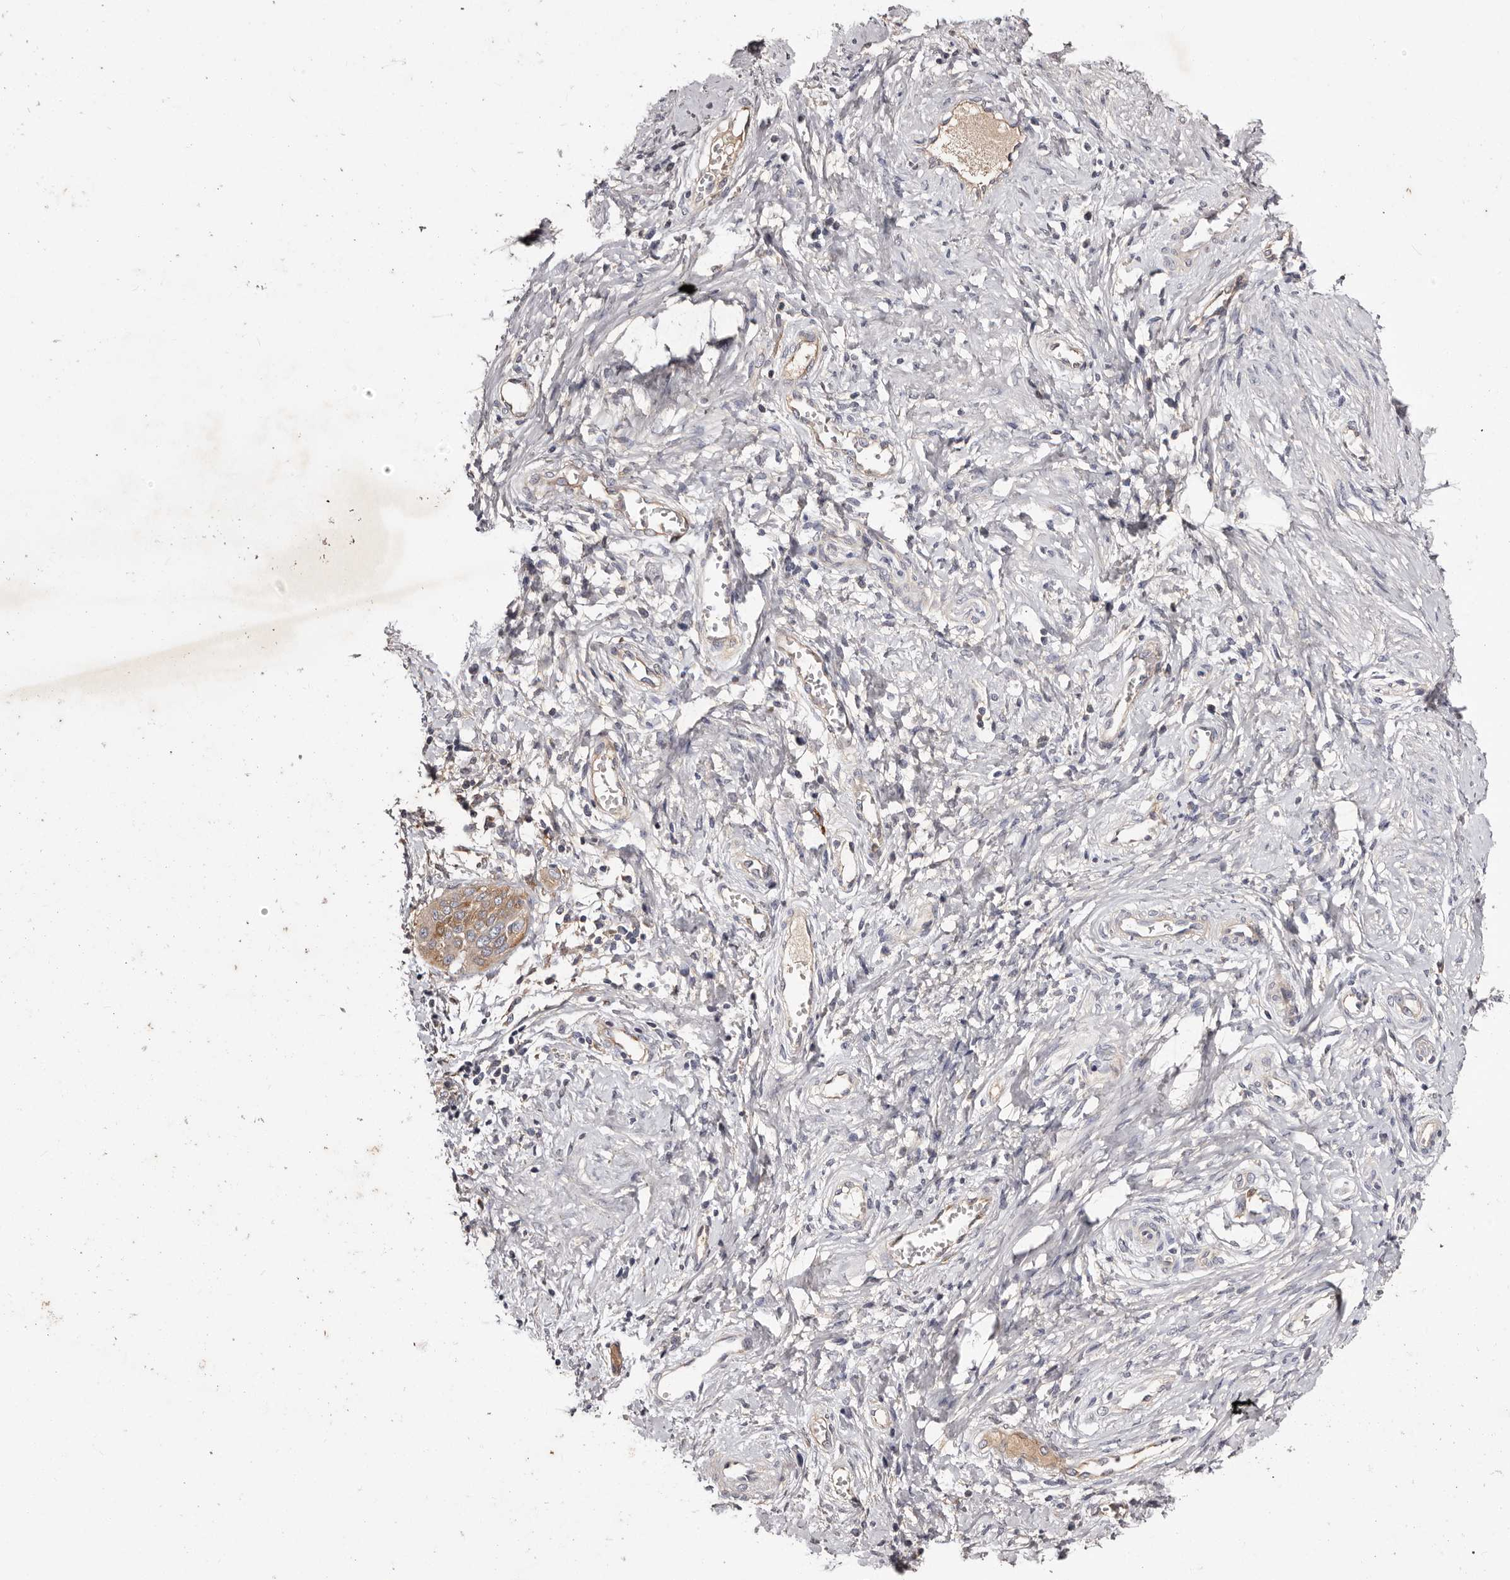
{"staining": {"intensity": "moderate", "quantity": "<25%", "location": "cytoplasmic/membranous"}, "tissue": "cervical cancer", "cell_type": "Tumor cells", "image_type": "cancer", "snomed": [{"axis": "morphology", "description": "Squamous cell carcinoma, NOS"}, {"axis": "topography", "description": "Cervix"}], "caption": "Cervical squamous cell carcinoma stained for a protein reveals moderate cytoplasmic/membranous positivity in tumor cells.", "gene": "LTV1", "patient": {"sex": "female", "age": 37}}